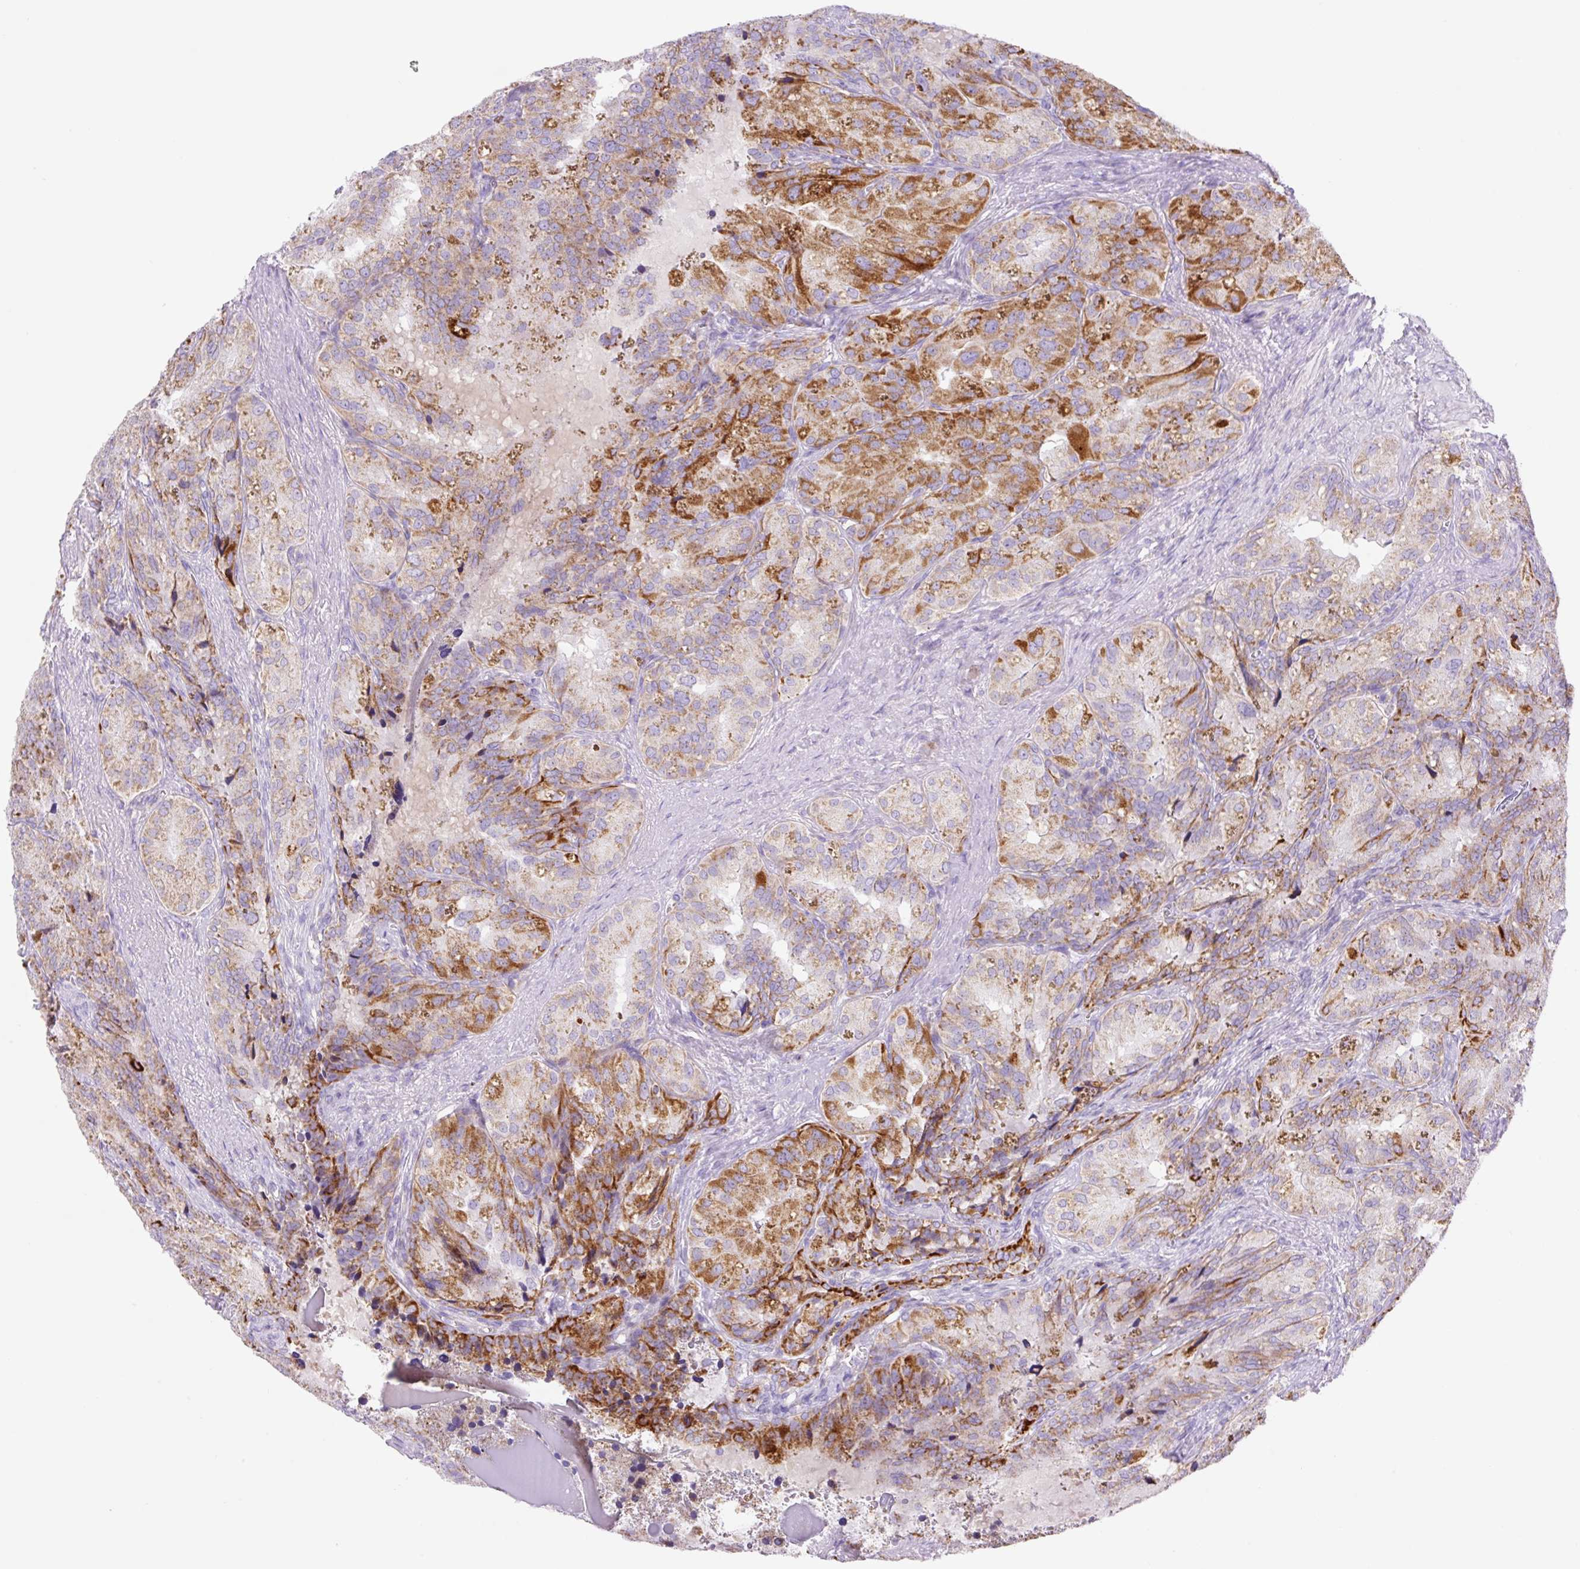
{"staining": {"intensity": "moderate", "quantity": "25%-75%", "location": "cytoplasmic/membranous"}, "tissue": "seminal vesicle", "cell_type": "Glandular cells", "image_type": "normal", "snomed": [{"axis": "morphology", "description": "Normal tissue, NOS"}, {"axis": "topography", "description": "Seminal veicle"}], "caption": "Seminal vesicle stained with immunohistochemistry demonstrates moderate cytoplasmic/membranous expression in approximately 25%-75% of glandular cells. (IHC, brightfield microscopy, high magnification).", "gene": "ETNK2", "patient": {"sex": "male", "age": 69}}